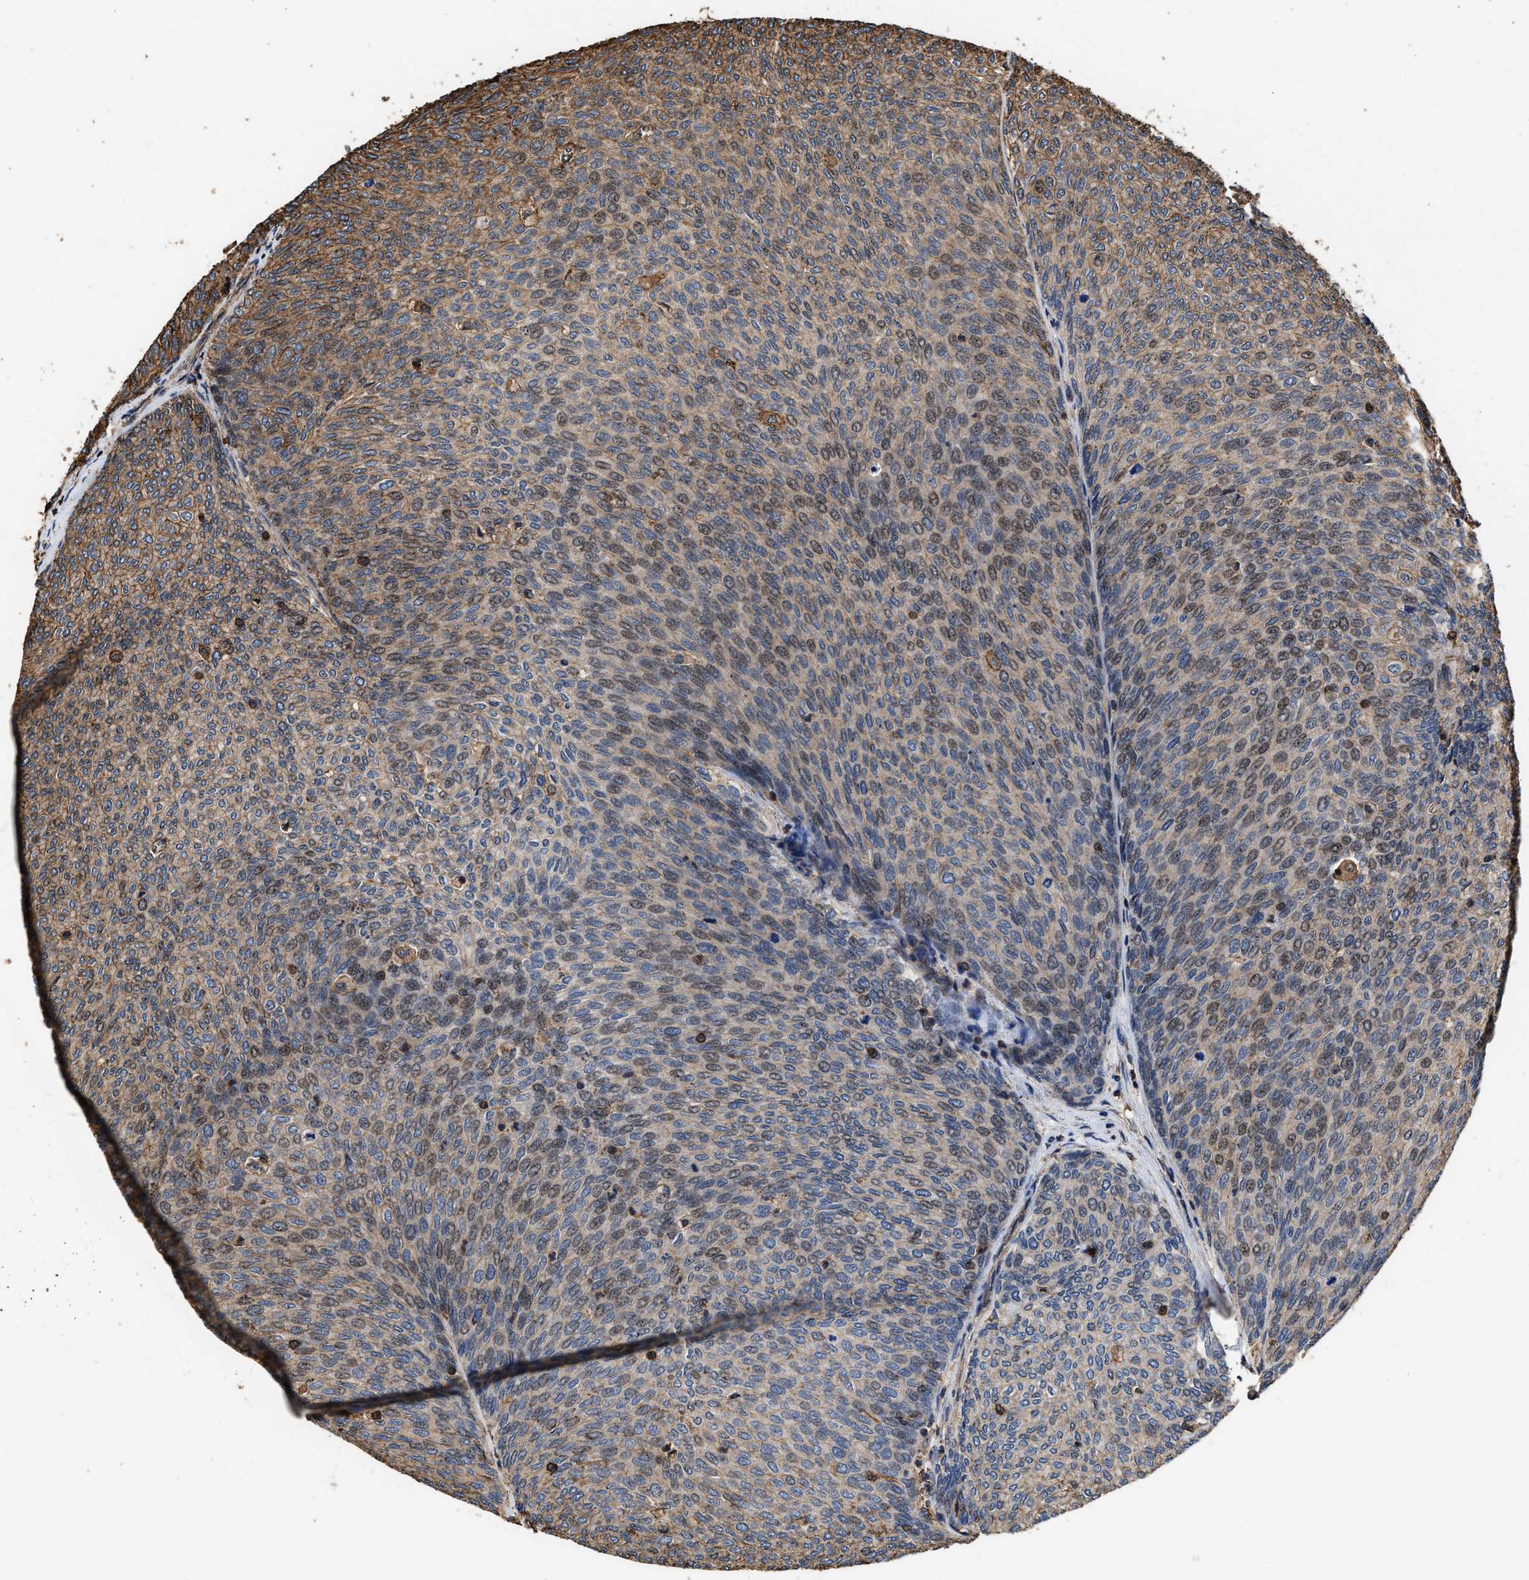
{"staining": {"intensity": "moderate", "quantity": ">75%", "location": "cytoplasmic/membranous,nuclear"}, "tissue": "urothelial cancer", "cell_type": "Tumor cells", "image_type": "cancer", "snomed": [{"axis": "morphology", "description": "Urothelial carcinoma, Low grade"}, {"axis": "topography", "description": "Urinary bladder"}], "caption": "Moderate cytoplasmic/membranous and nuclear expression is seen in about >75% of tumor cells in urothelial cancer.", "gene": "KBTBD2", "patient": {"sex": "female", "age": 79}}